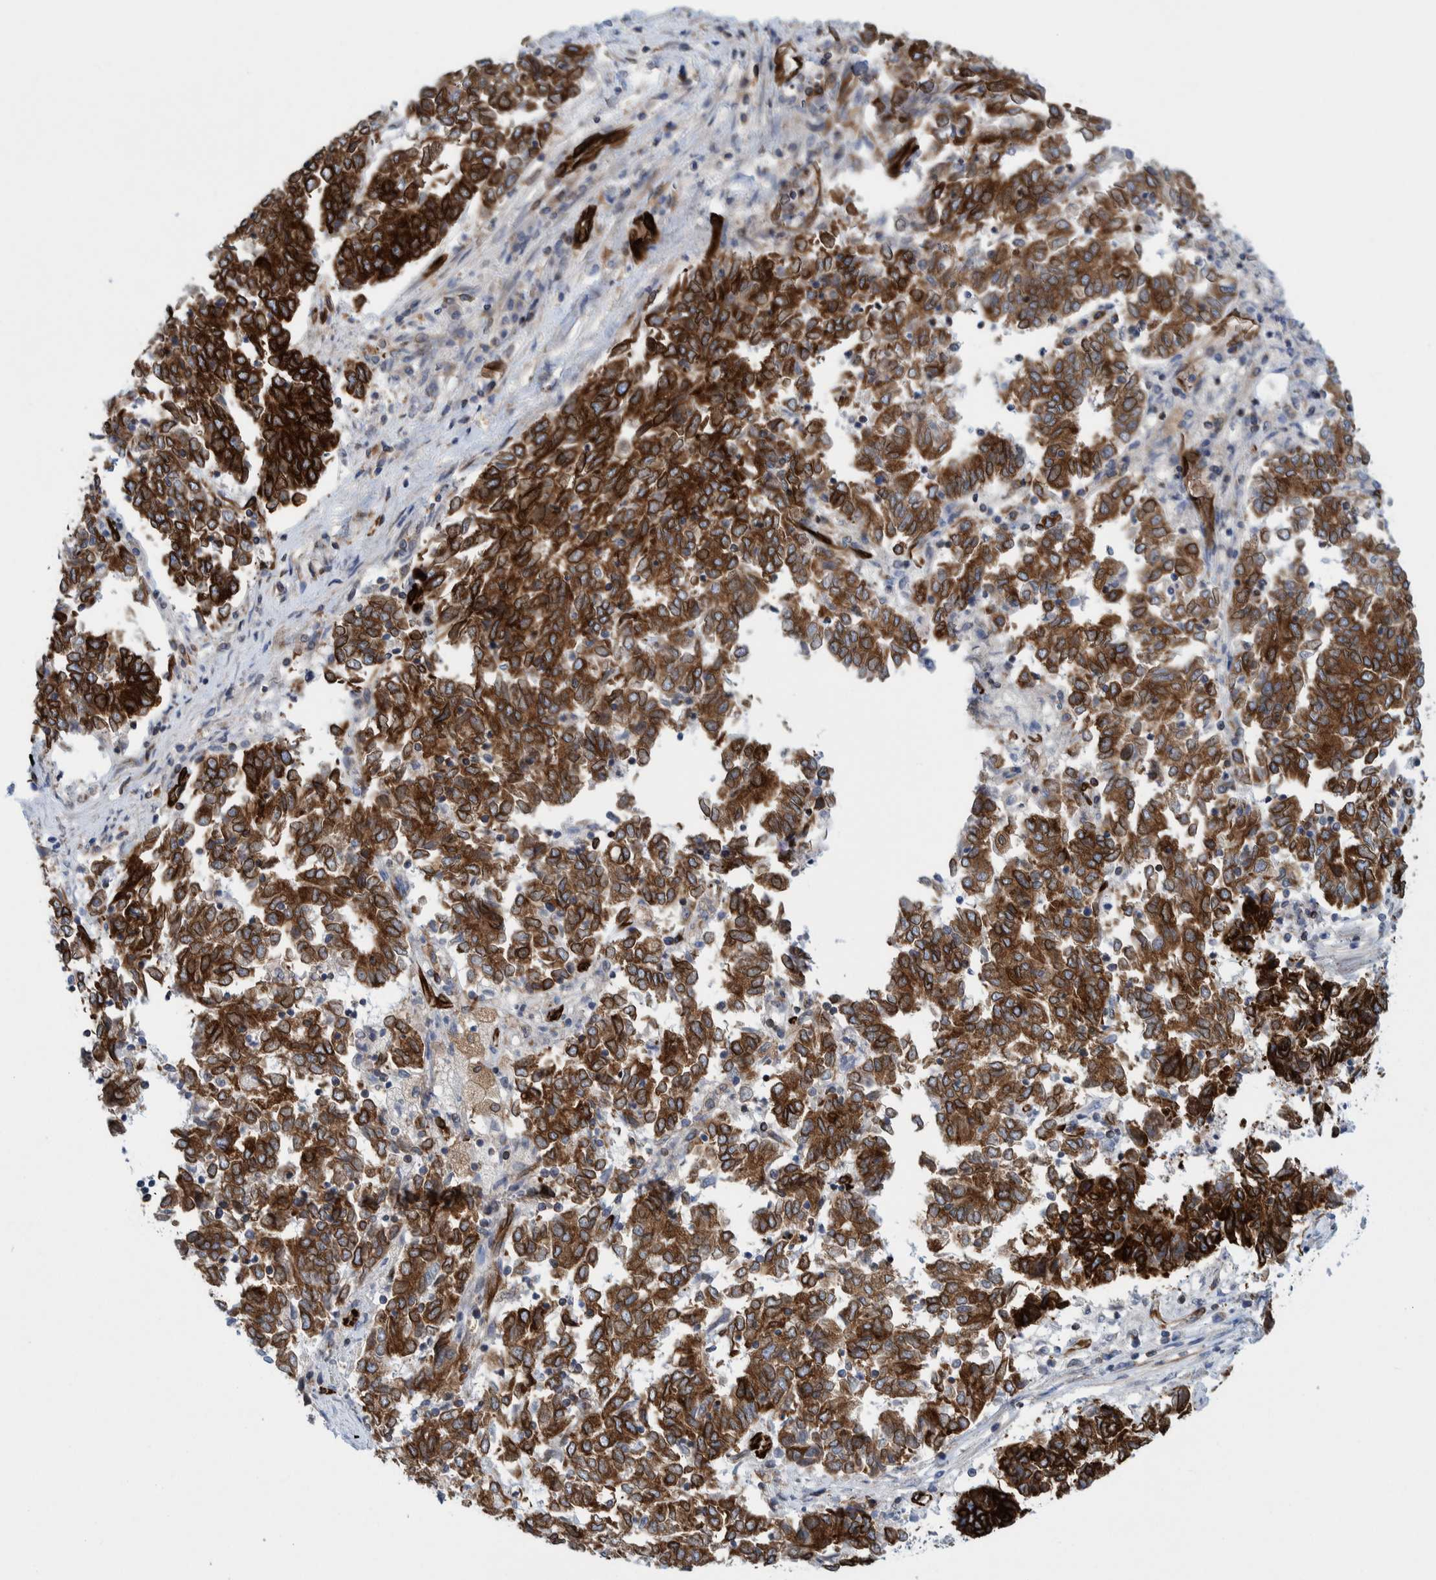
{"staining": {"intensity": "strong", "quantity": ">75%", "location": "cytoplasmic/membranous"}, "tissue": "endometrial cancer", "cell_type": "Tumor cells", "image_type": "cancer", "snomed": [{"axis": "morphology", "description": "Adenocarcinoma, NOS"}, {"axis": "topography", "description": "Endometrium"}], "caption": "Protein expression analysis of endometrial adenocarcinoma displays strong cytoplasmic/membranous positivity in about >75% of tumor cells.", "gene": "THEM6", "patient": {"sex": "female", "age": 80}}